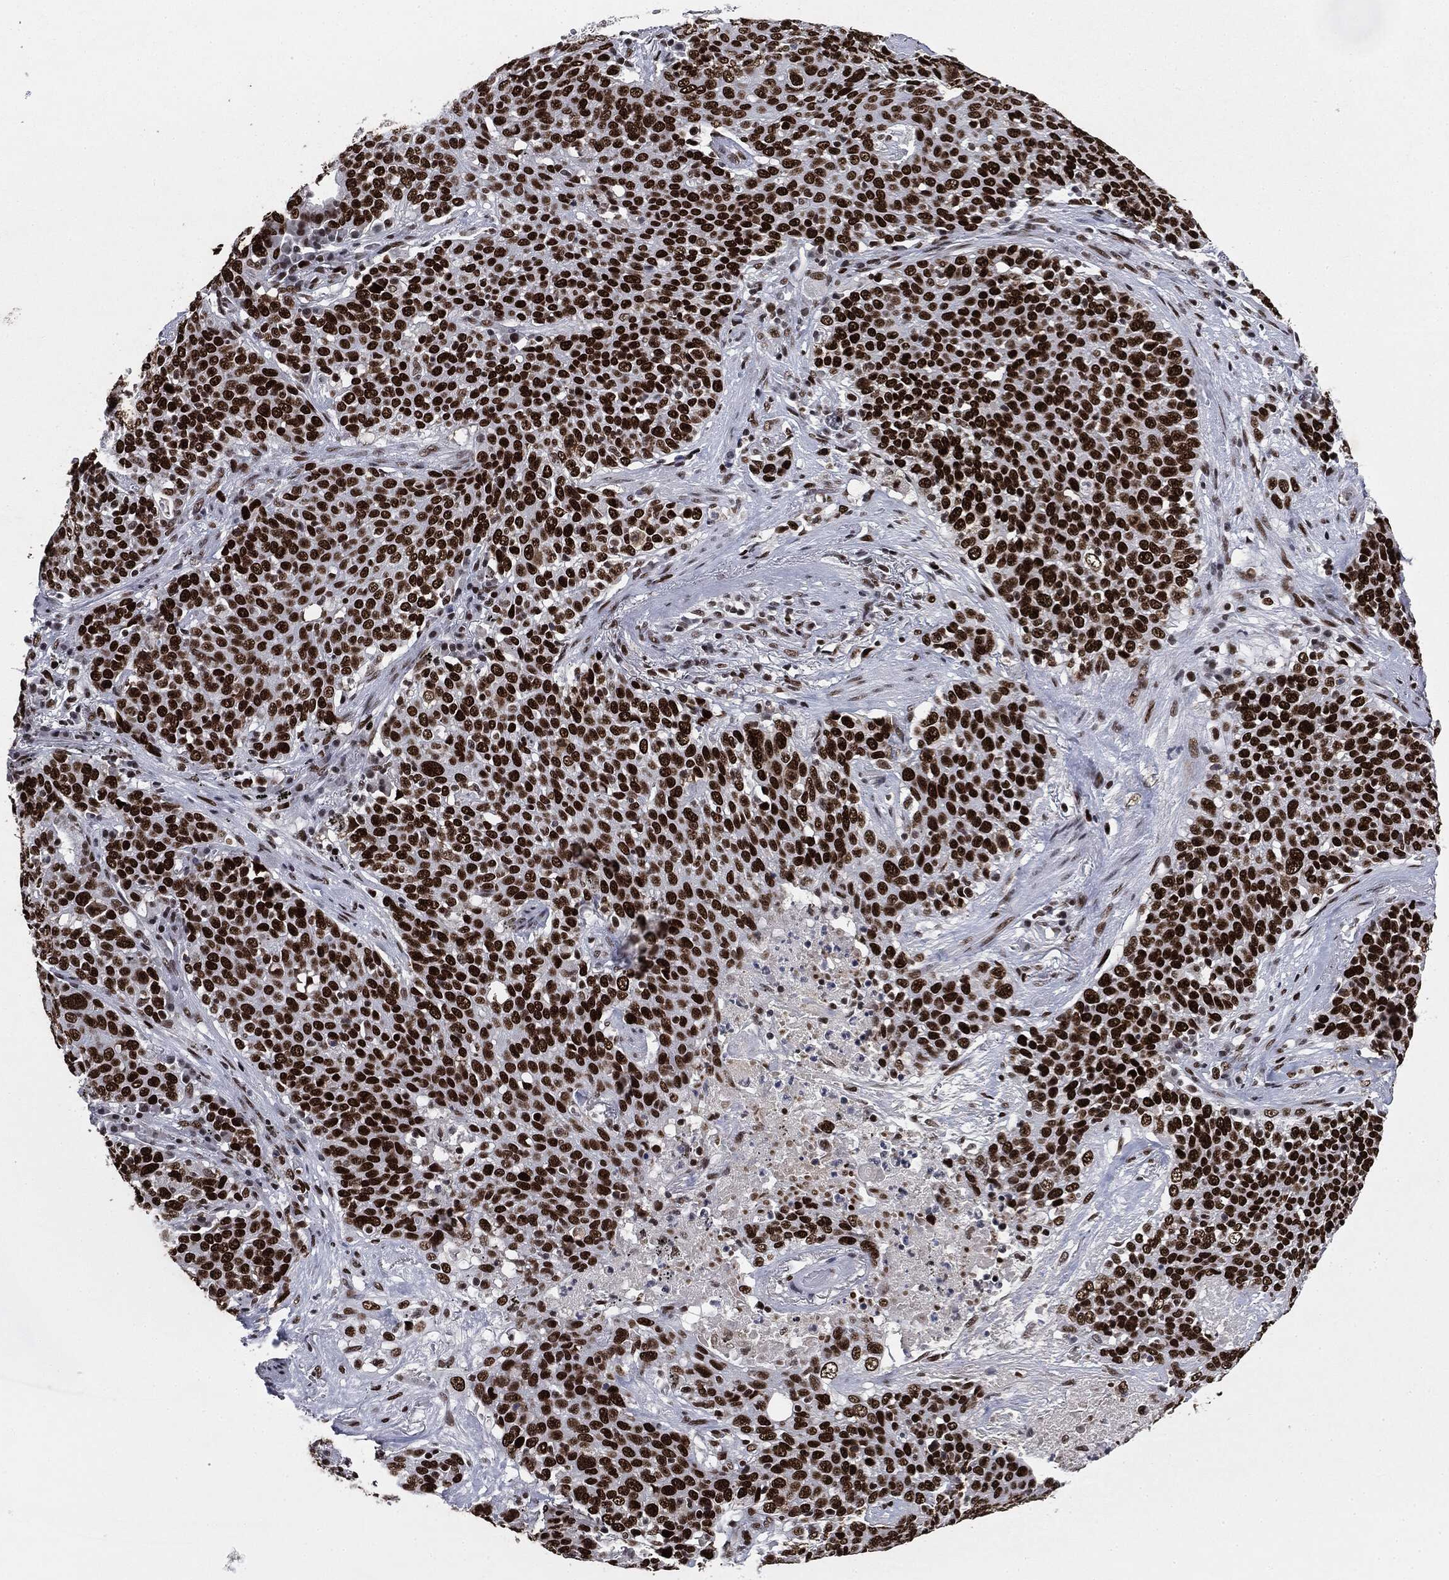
{"staining": {"intensity": "strong", "quantity": ">75%", "location": "nuclear"}, "tissue": "lung cancer", "cell_type": "Tumor cells", "image_type": "cancer", "snomed": [{"axis": "morphology", "description": "Squamous cell carcinoma, NOS"}, {"axis": "topography", "description": "Lung"}], "caption": "Protein staining displays strong nuclear positivity in approximately >75% of tumor cells in lung squamous cell carcinoma.", "gene": "MSH2", "patient": {"sex": "male", "age": 82}}